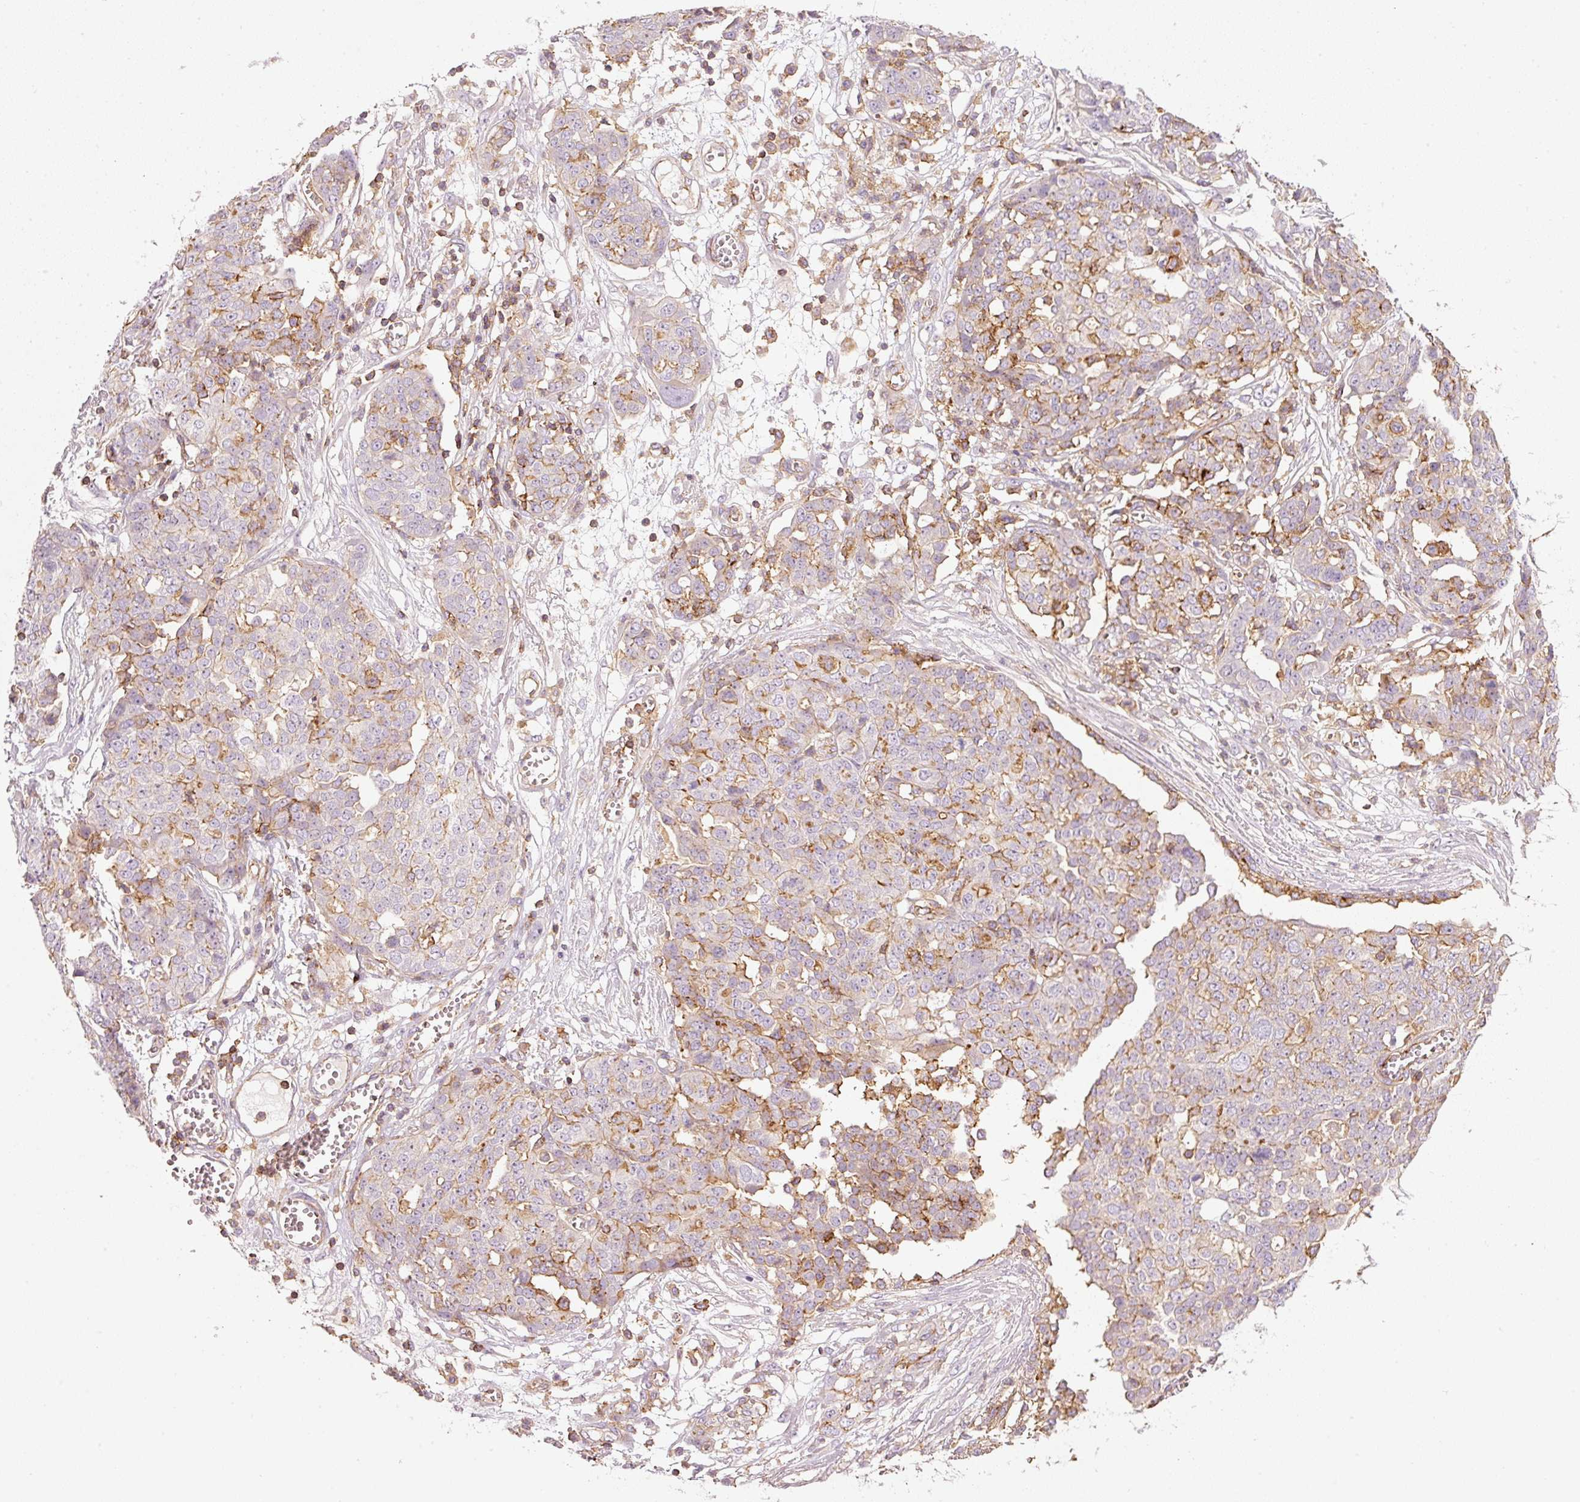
{"staining": {"intensity": "moderate", "quantity": "<25%", "location": "cytoplasmic/membranous"}, "tissue": "ovarian cancer", "cell_type": "Tumor cells", "image_type": "cancer", "snomed": [{"axis": "morphology", "description": "Cystadenocarcinoma, serous, NOS"}, {"axis": "topography", "description": "Soft tissue"}, {"axis": "topography", "description": "Ovary"}], "caption": "The image reveals staining of ovarian serous cystadenocarcinoma, revealing moderate cytoplasmic/membranous protein staining (brown color) within tumor cells. (Stains: DAB in brown, nuclei in blue, Microscopy: brightfield microscopy at high magnification).", "gene": "SIPA1", "patient": {"sex": "female", "age": 57}}